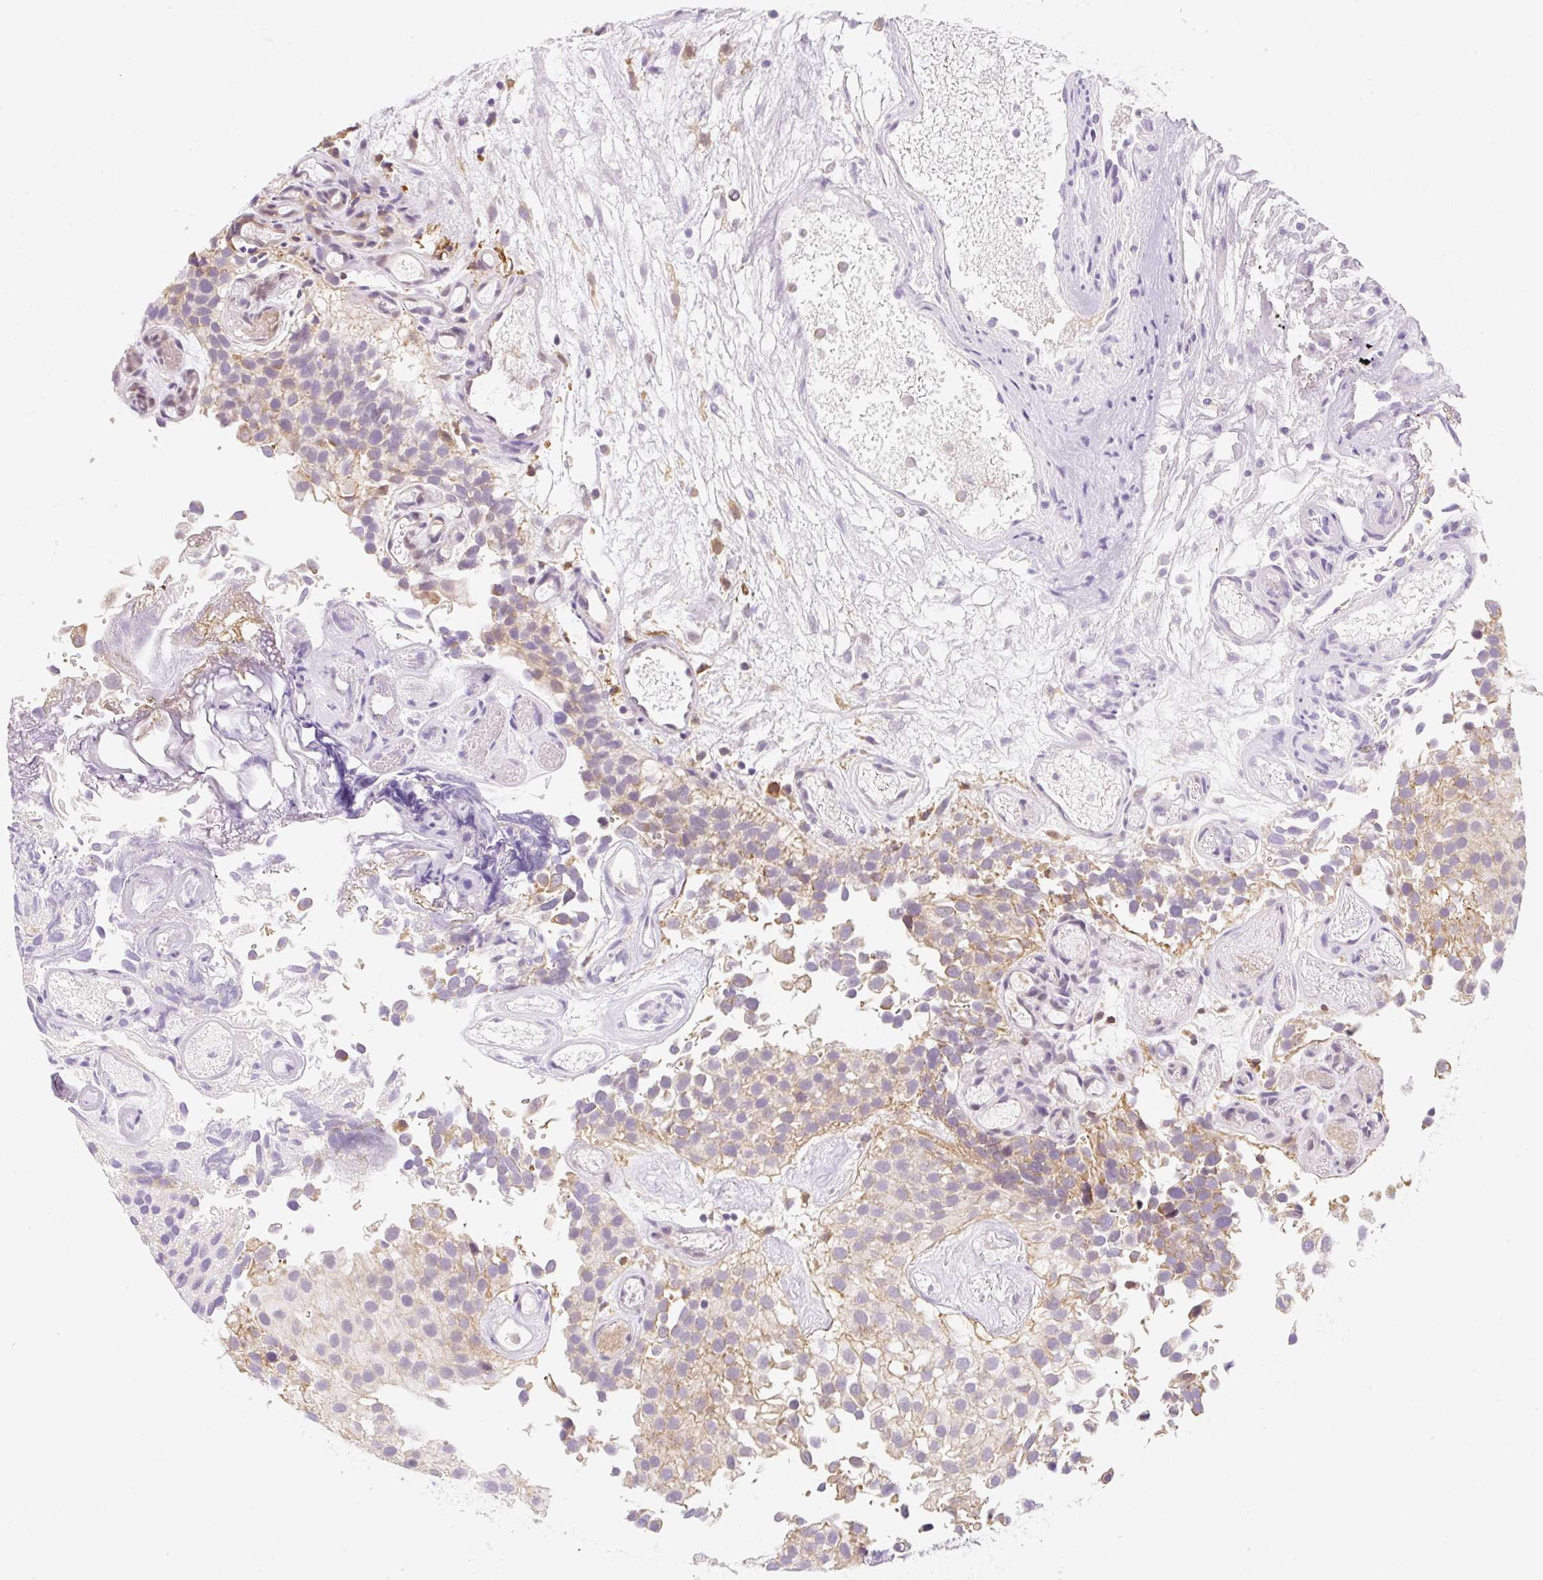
{"staining": {"intensity": "weak", "quantity": "25%-75%", "location": "cytoplasmic/membranous"}, "tissue": "urothelial cancer", "cell_type": "Tumor cells", "image_type": "cancer", "snomed": [{"axis": "morphology", "description": "Urothelial carcinoma, NOS"}, {"axis": "topography", "description": "Urinary bladder"}], "caption": "Protein expression analysis of human urothelial cancer reveals weak cytoplasmic/membranous positivity in approximately 25%-75% of tumor cells. The staining was performed using DAB (3,3'-diaminobenzidine), with brown indicating positive protein expression. Nuclei are stained blue with hematoxylin.", "gene": "OMA1", "patient": {"sex": "male", "age": 87}}